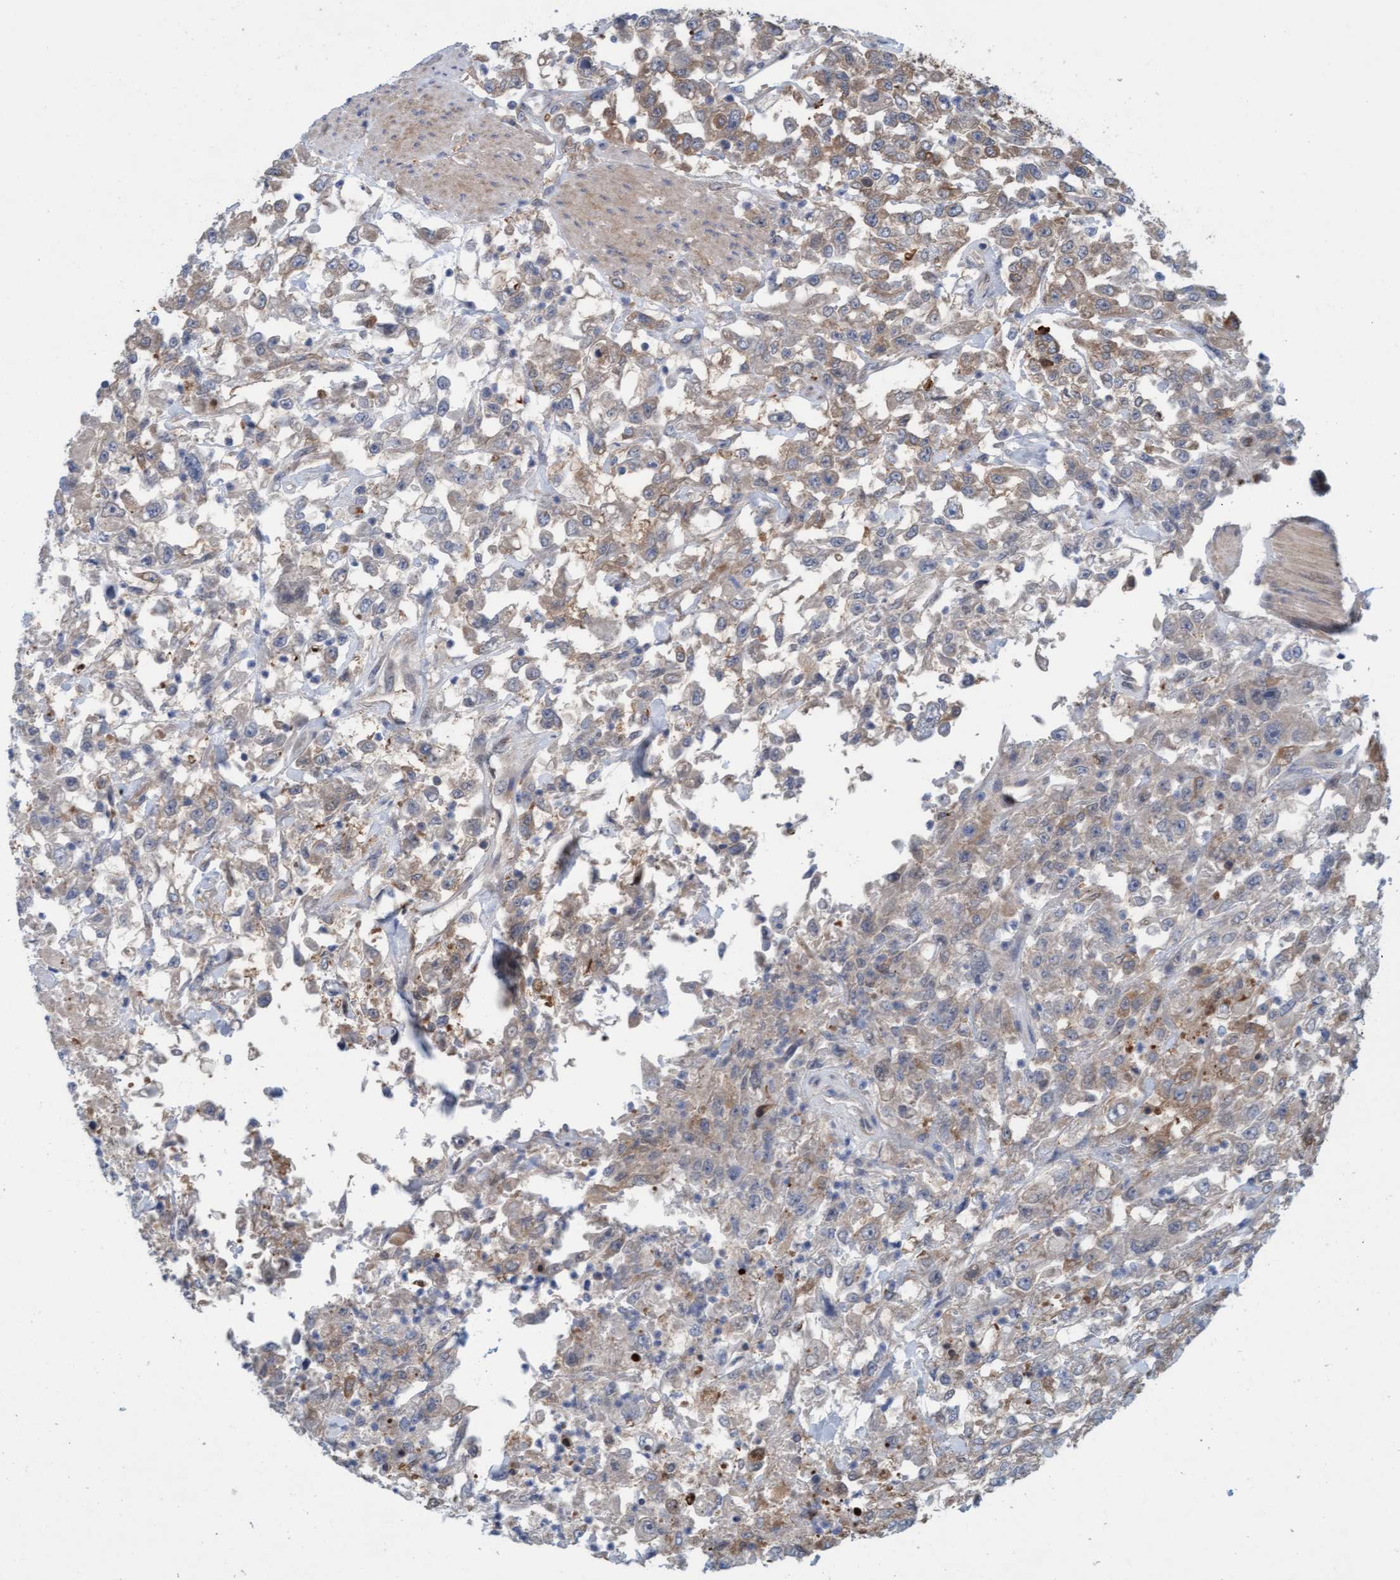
{"staining": {"intensity": "weak", "quantity": ">75%", "location": "cytoplasmic/membranous"}, "tissue": "urothelial cancer", "cell_type": "Tumor cells", "image_type": "cancer", "snomed": [{"axis": "morphology", "description": "Urothelial carcinoma, High grade"}, {"axis": "topography", "description": "Urinary bladder"}], "caption": "Urothelial cancer was stained to show a protein in brown. There is low levels of weak cytoplasmic/membranous positivity in approximately >75% of tumor cells.", "gene": "KLHL25", "patient": {"sex": "male", "age": 46}}